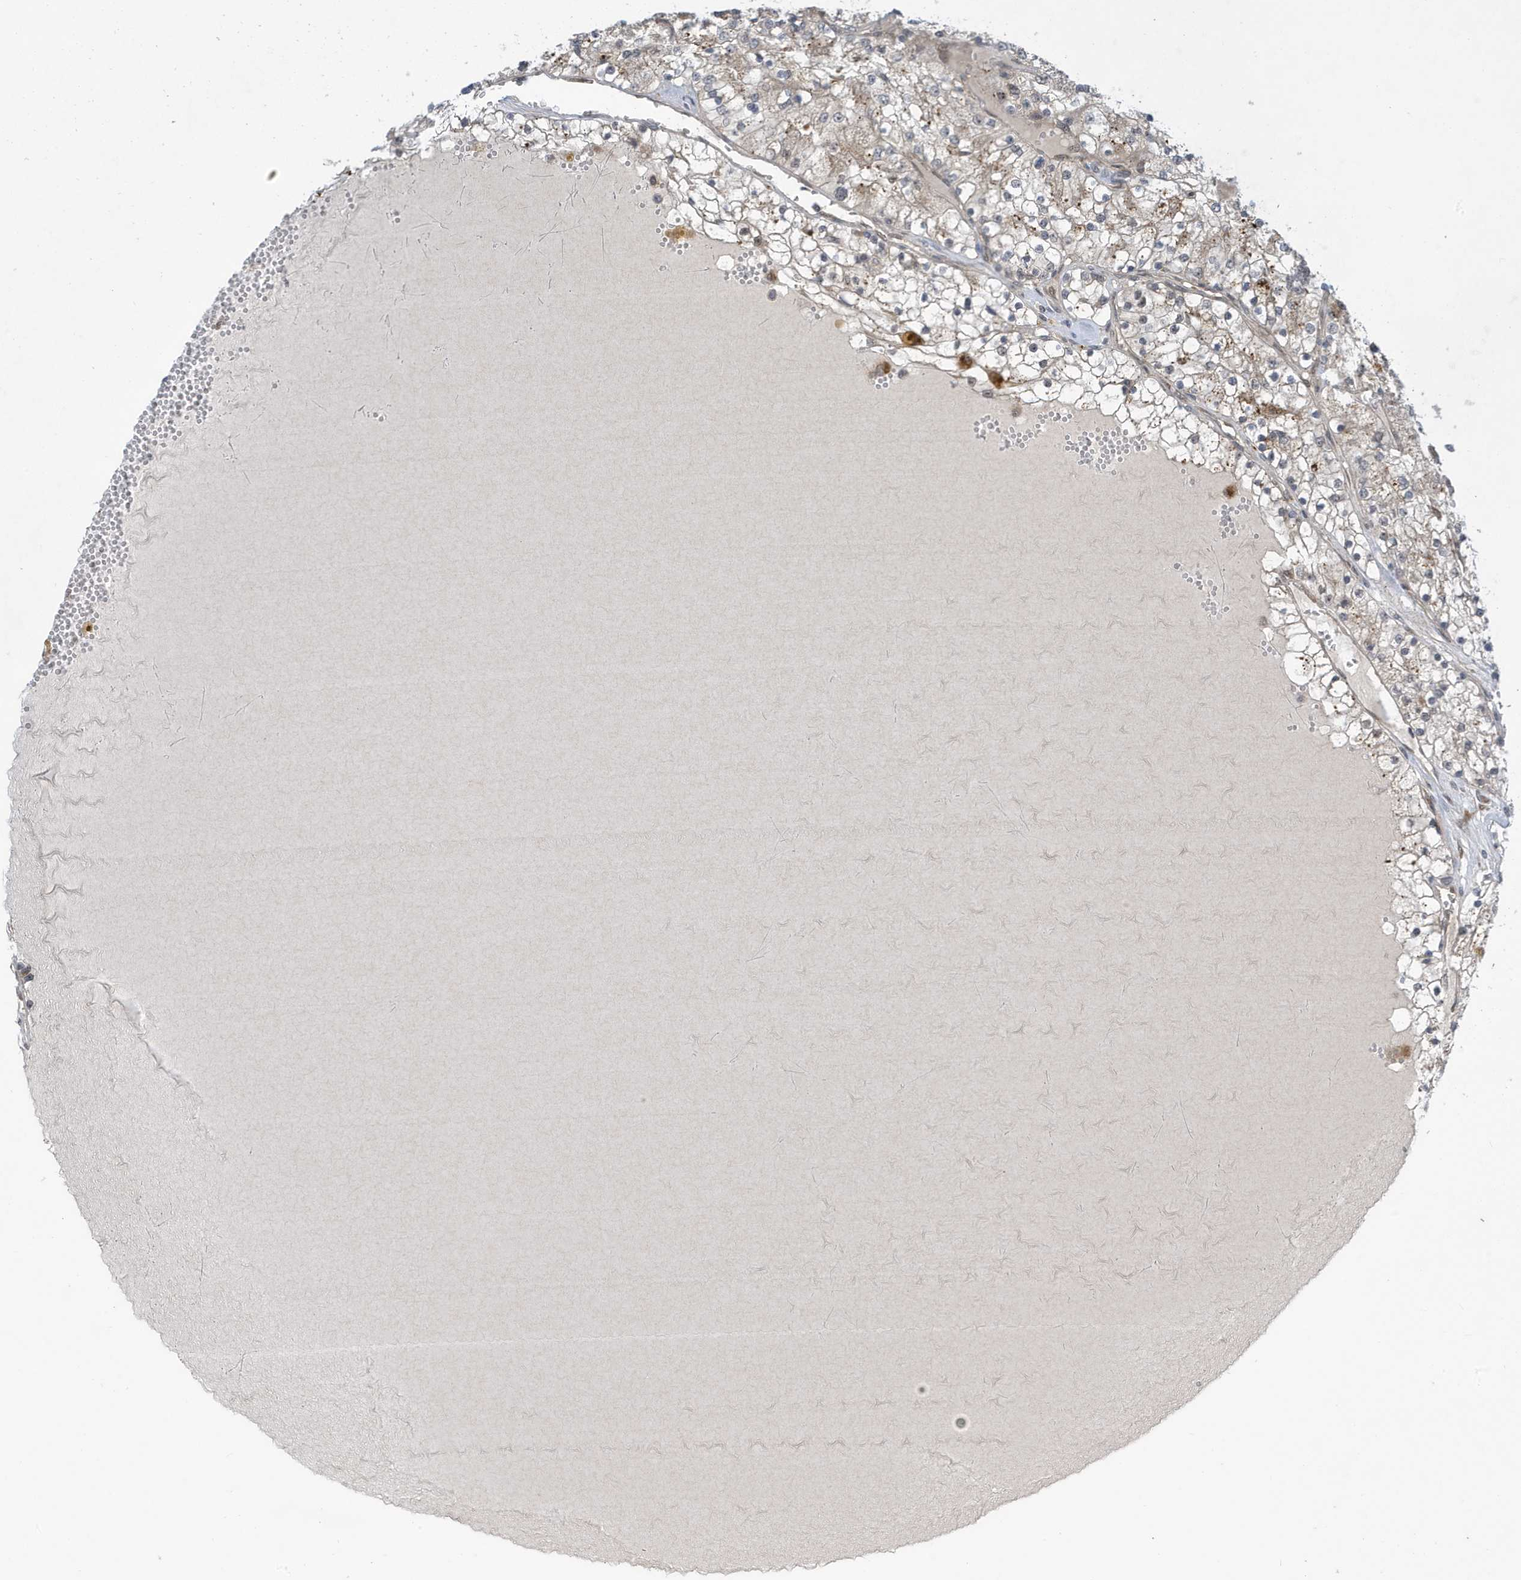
{"staining": {"intensity": "weak", "quantity": "25%-75%", "location": "cytoplasmic/membranous"}, "tissue": "renal cancer", "cell_type": "Tumor cells", "image_type": "cancer", "snomed": [{"axis": "morphology", "description": "Normal tissue, NOS"}, {"axis": "morphology", "description": "Adenocarcinoma, NOS"}, {"axis": "topography", "description": "Kidney"}], "caption": "Immunohistochemical staining of renal cancer (adenocarcinoma) demonstrates low levels of weak cytoplasmic/membranous expression in about 25%-75% of tumor cells.", "gene": "NCOA7", "patient": {"sex": "male", "age": 68}}